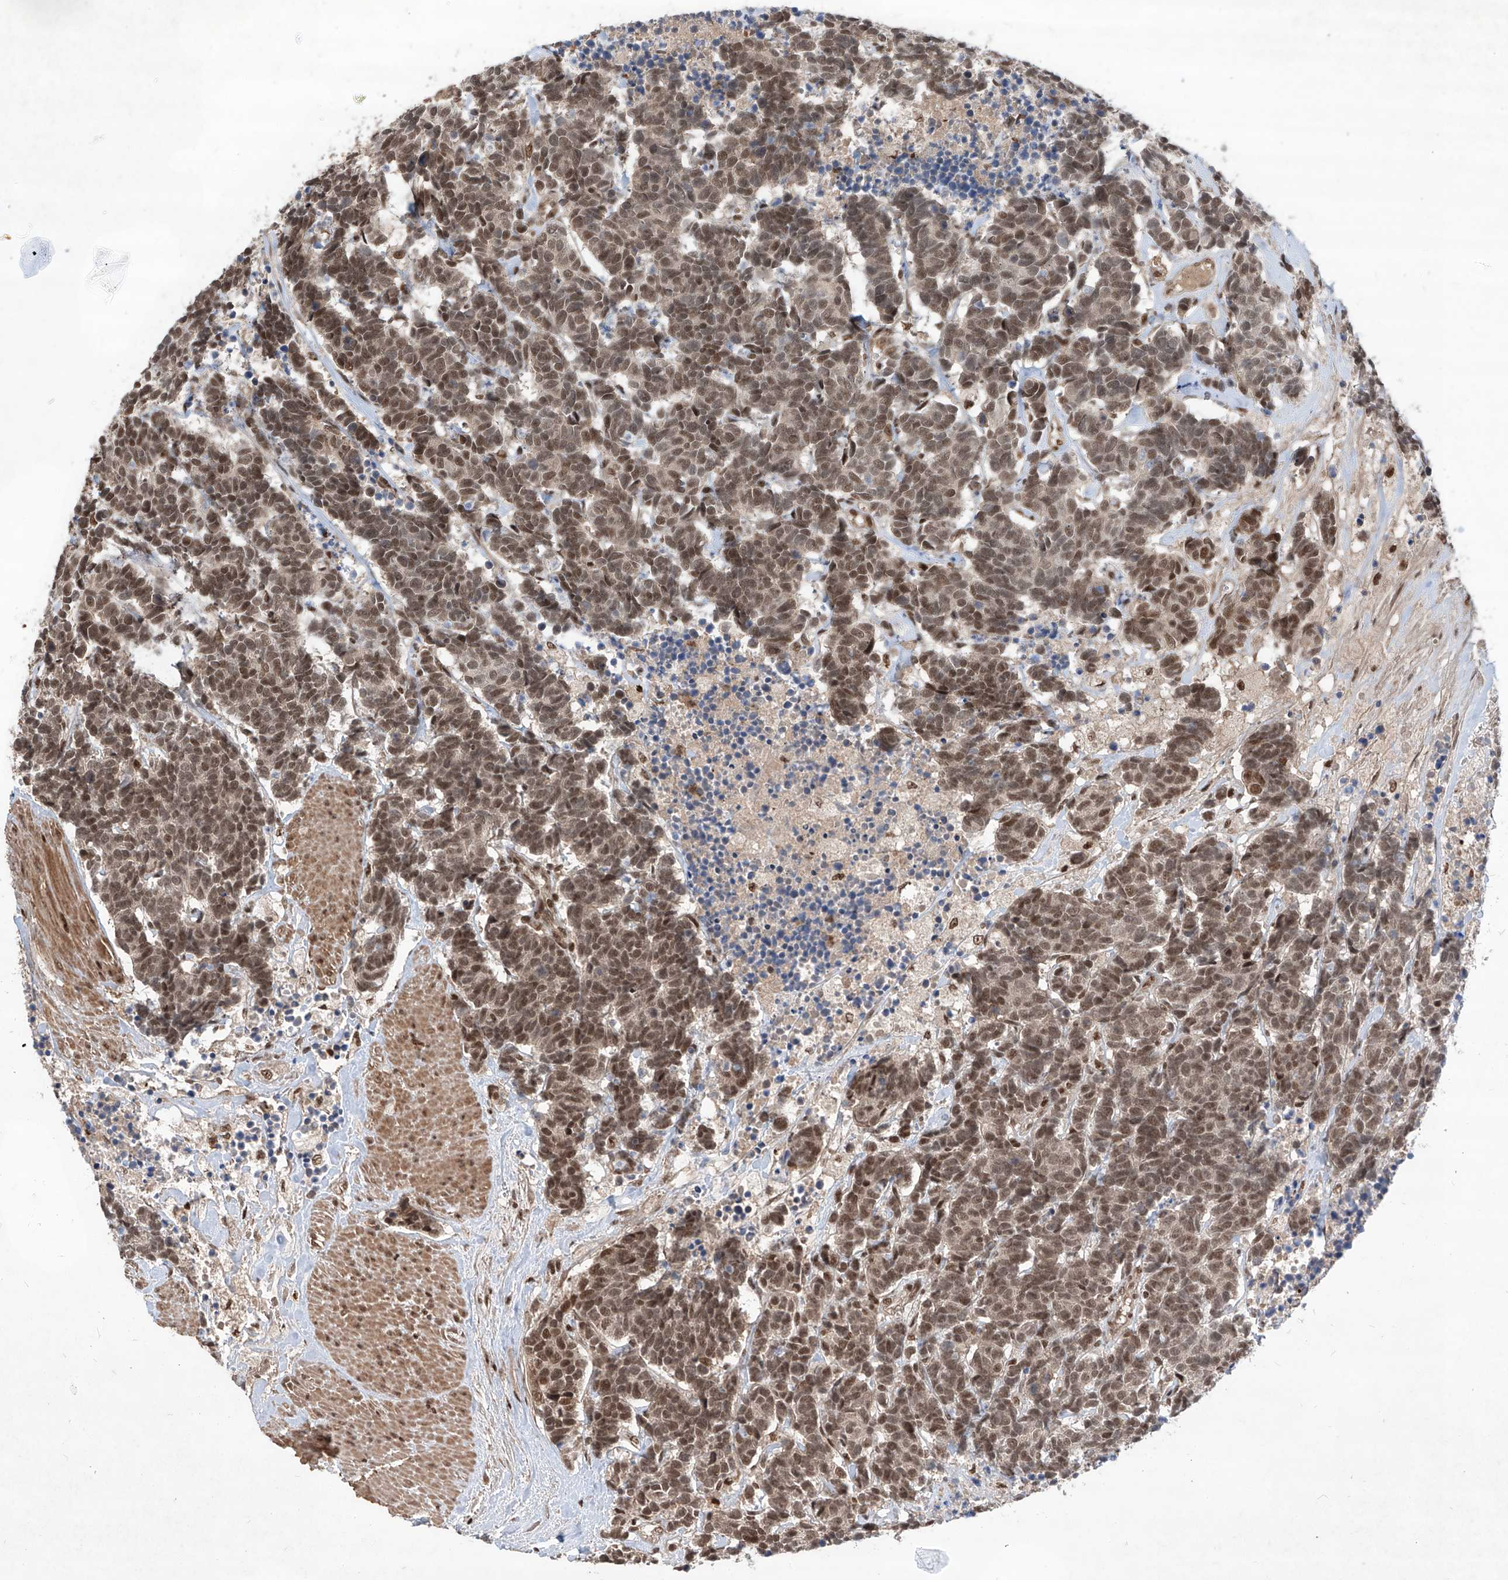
{"staining": {"intensity": "moderate", "quantity": ">75%", "location": "nuclear"}, "tissue": "carcinoid", "cell_type": "Tumor cells", "image_type": "cancer", "snomed": [{"axis": "morphology", "description": "Carcinoma, NOS"}, {"axis": "morphology", "description": "Carcinoid, malignant, NOS"}, {"axis": "topography", "description": "Urinary bladder"}], "caption": "Immunohistochemistry photomicrograph of carcinoma stained for a protein (brown), which displays medium levels of moderate nuclear expression in approximately >75% of tumor cells.", "gene": "IRF2", "patient": {"sex": "male", "age": 57}}